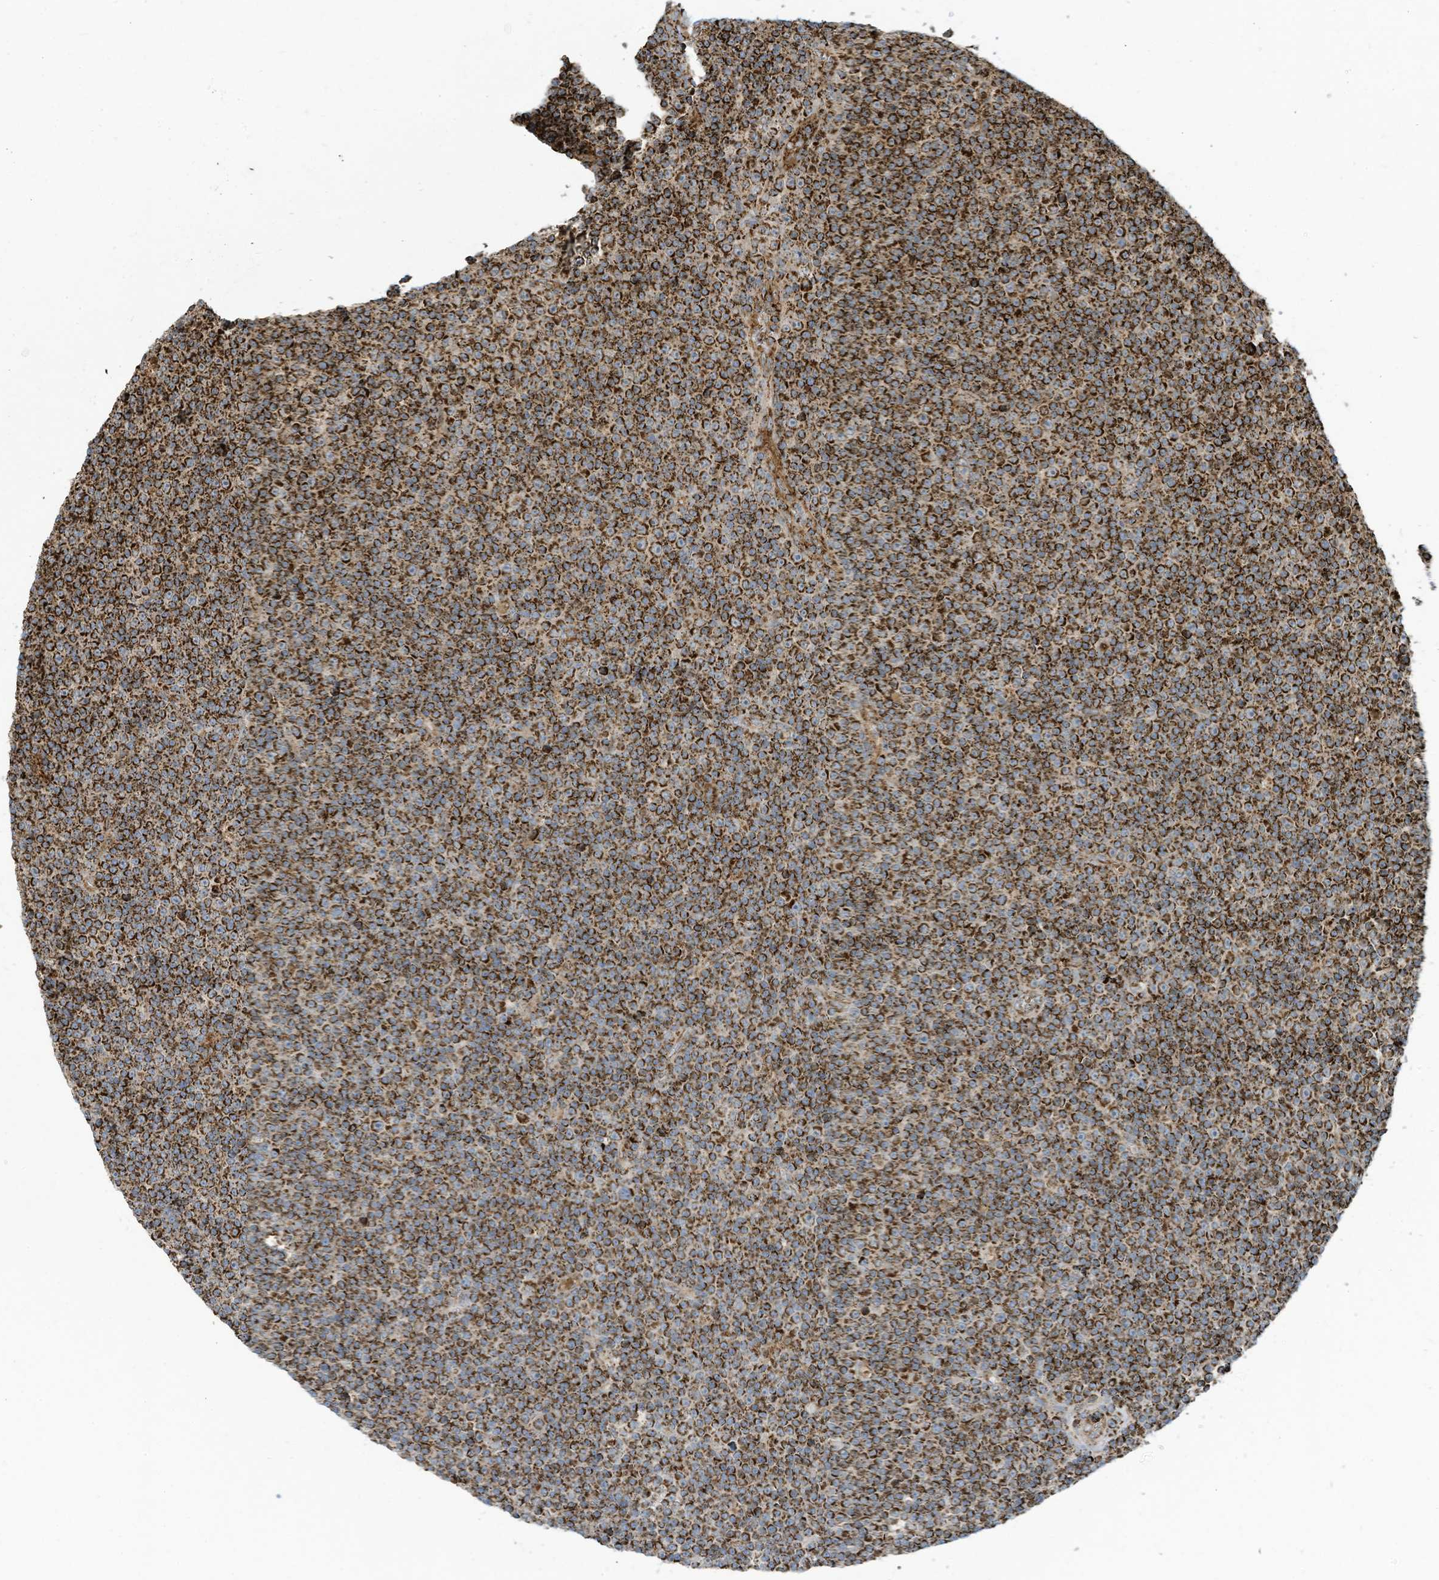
{"staining": {"intensity": "strong", "quantity": ">75%", "location": "cytoplasmic/membranous"}, "tissue": "lymphoma", "cell_type": "Tumor cells", "image_type": "cancer", "snomed": [{"axis": "morphology", "description": "Malignant lymphoma, non-Hodgkin's type, Low grade"}, {"axis": "topography", "description": "Lymph node"}], "caption": "Human lymphoma stained for a protein (brown) displays strong cytoplasmic/membranous positive staining in approximately >75% of tumor cells.", "gene": "COX10", "patient": {"sex": "female", "age": 67}}